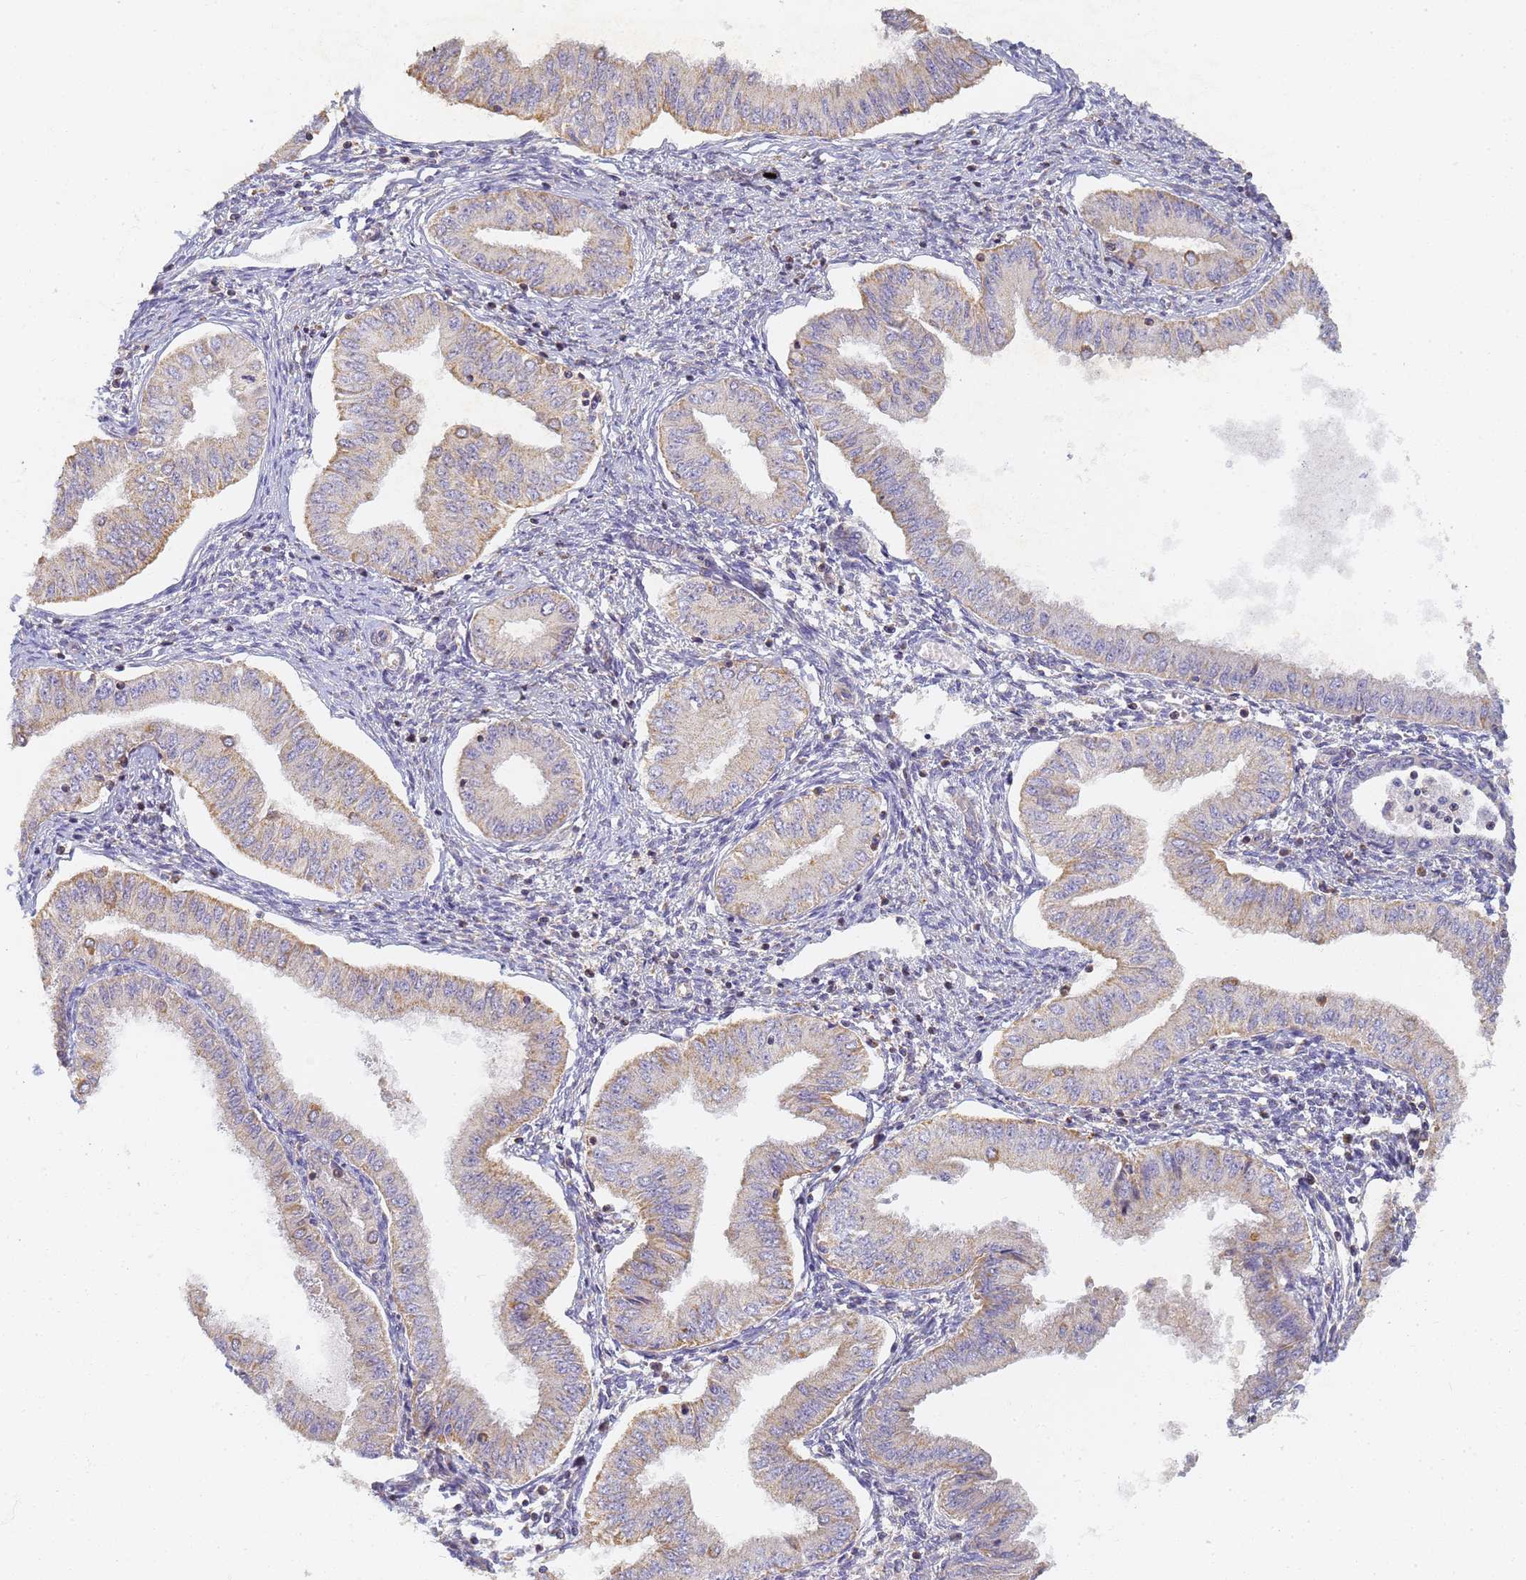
{"staining": {"intensity": "moderate", "quantity": "<25%", "location": "cytoplasmic/membranous"}, "tissue": "endometrial cancer", "cell_type": "Tumor cells", "image_type": "cancer", "snomed": [{"axis": "morphology", "description": "Normal tissue, NOS"}, {"axis": "morphology", "description": "Adenocarcinoma, NOS"}, {"axis": "topography", "description": "Endometrium"}], "caption": "Protein expression analysis of endometrial adenocarcinoma demonstrates moderate cytoplasmic/membranous expression in approximately <25% of tumor cells.", "gene": "UTP23", "patient": {"sex": "female", "age": 53}}